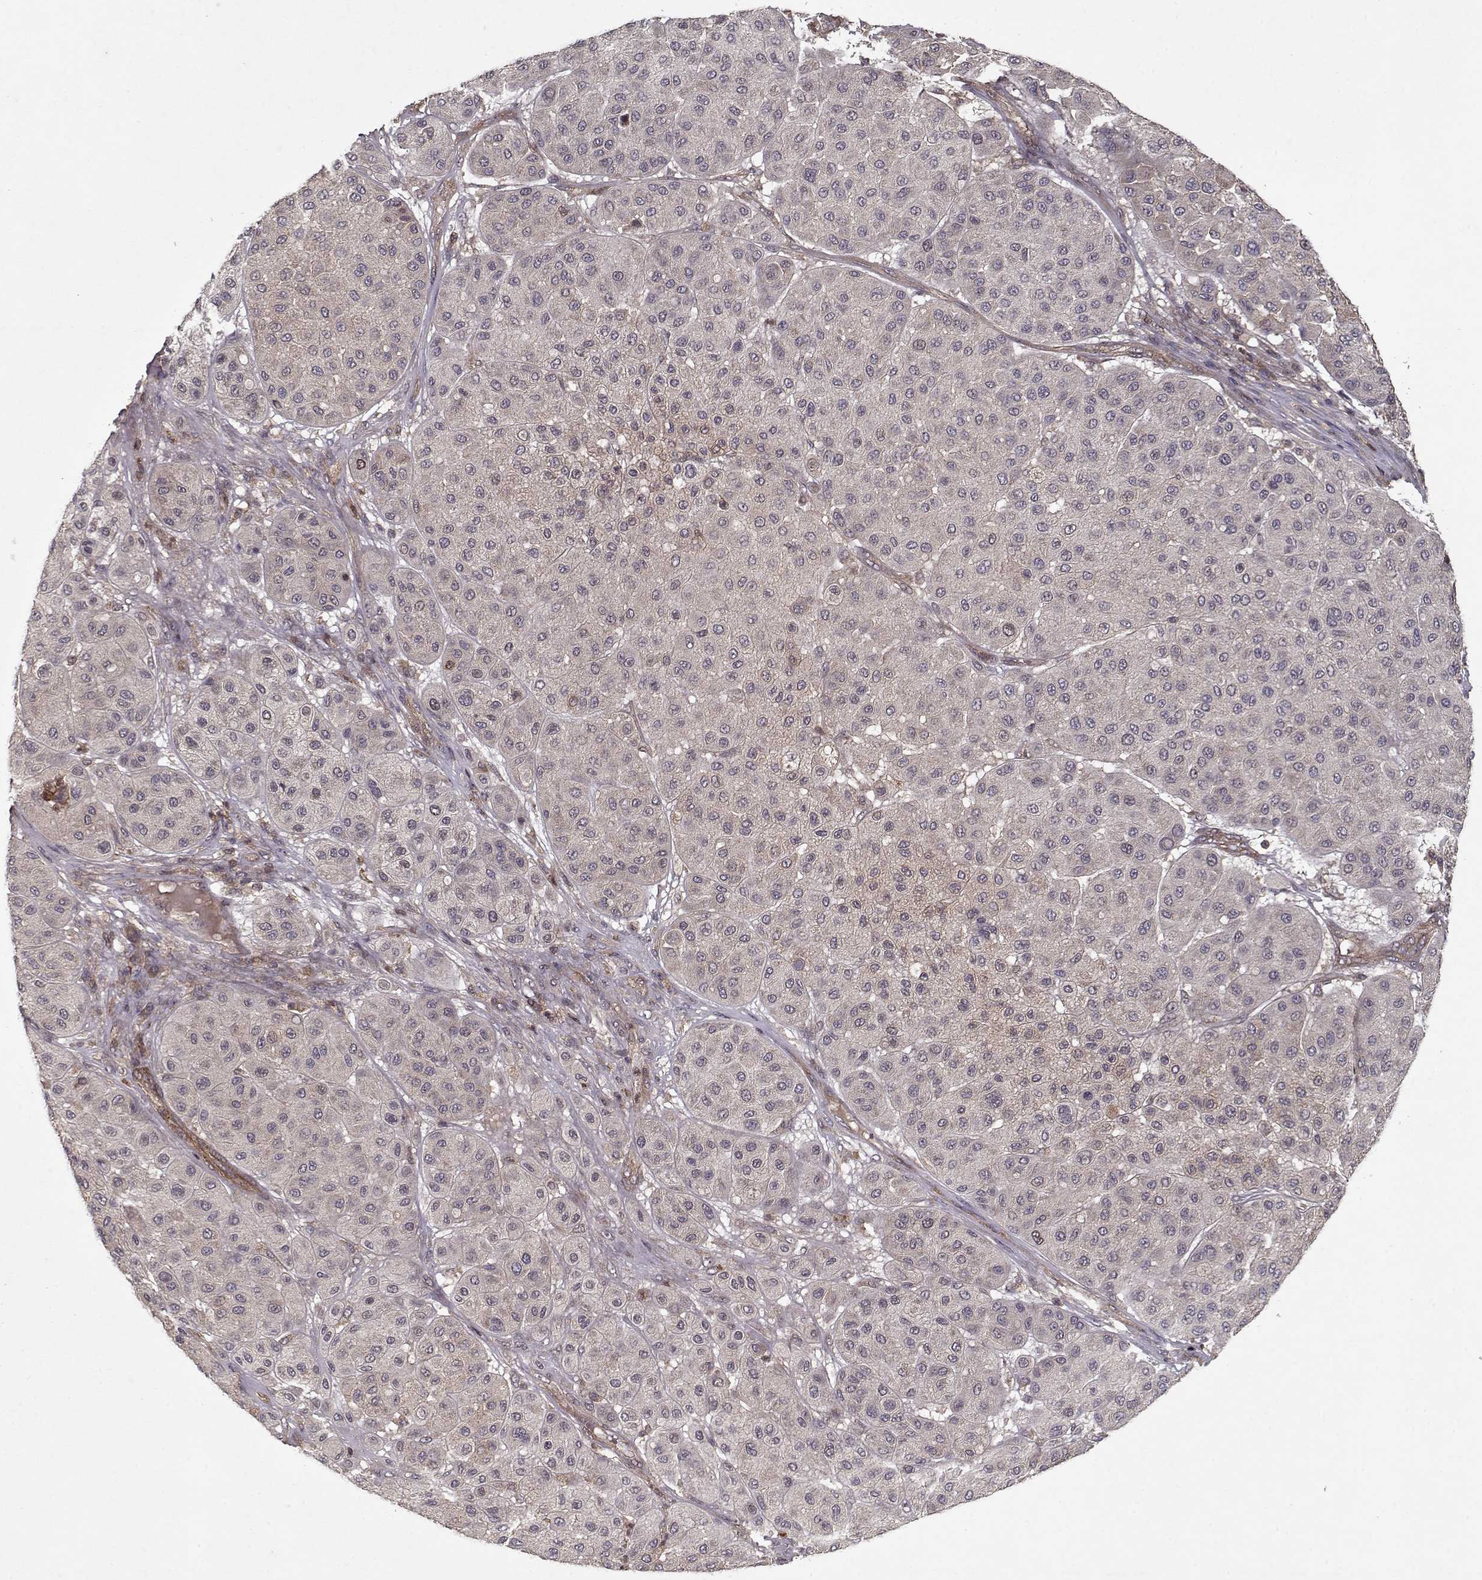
{"staining": {"intensity": "negative", "quantity": "none", "location": "none"}, "tissue": "melanoma", "cell_type": "Tumor cells", "image_type": "cancer", "snomed": [{"axis": "morphology", "description": "Malignant melanoma, Metastatic site"}, {"axis": "topography", "description": "Smooth muscle"}], "caption": "High power microscopy photomicrograph of an immunohistochemistry photomicrograph of malignant melanoma (metastatic site), revealing no significant staining in tumor cells.", "gene": "PPP1R12A", "patient": {"sex": "male", "age": 41}}